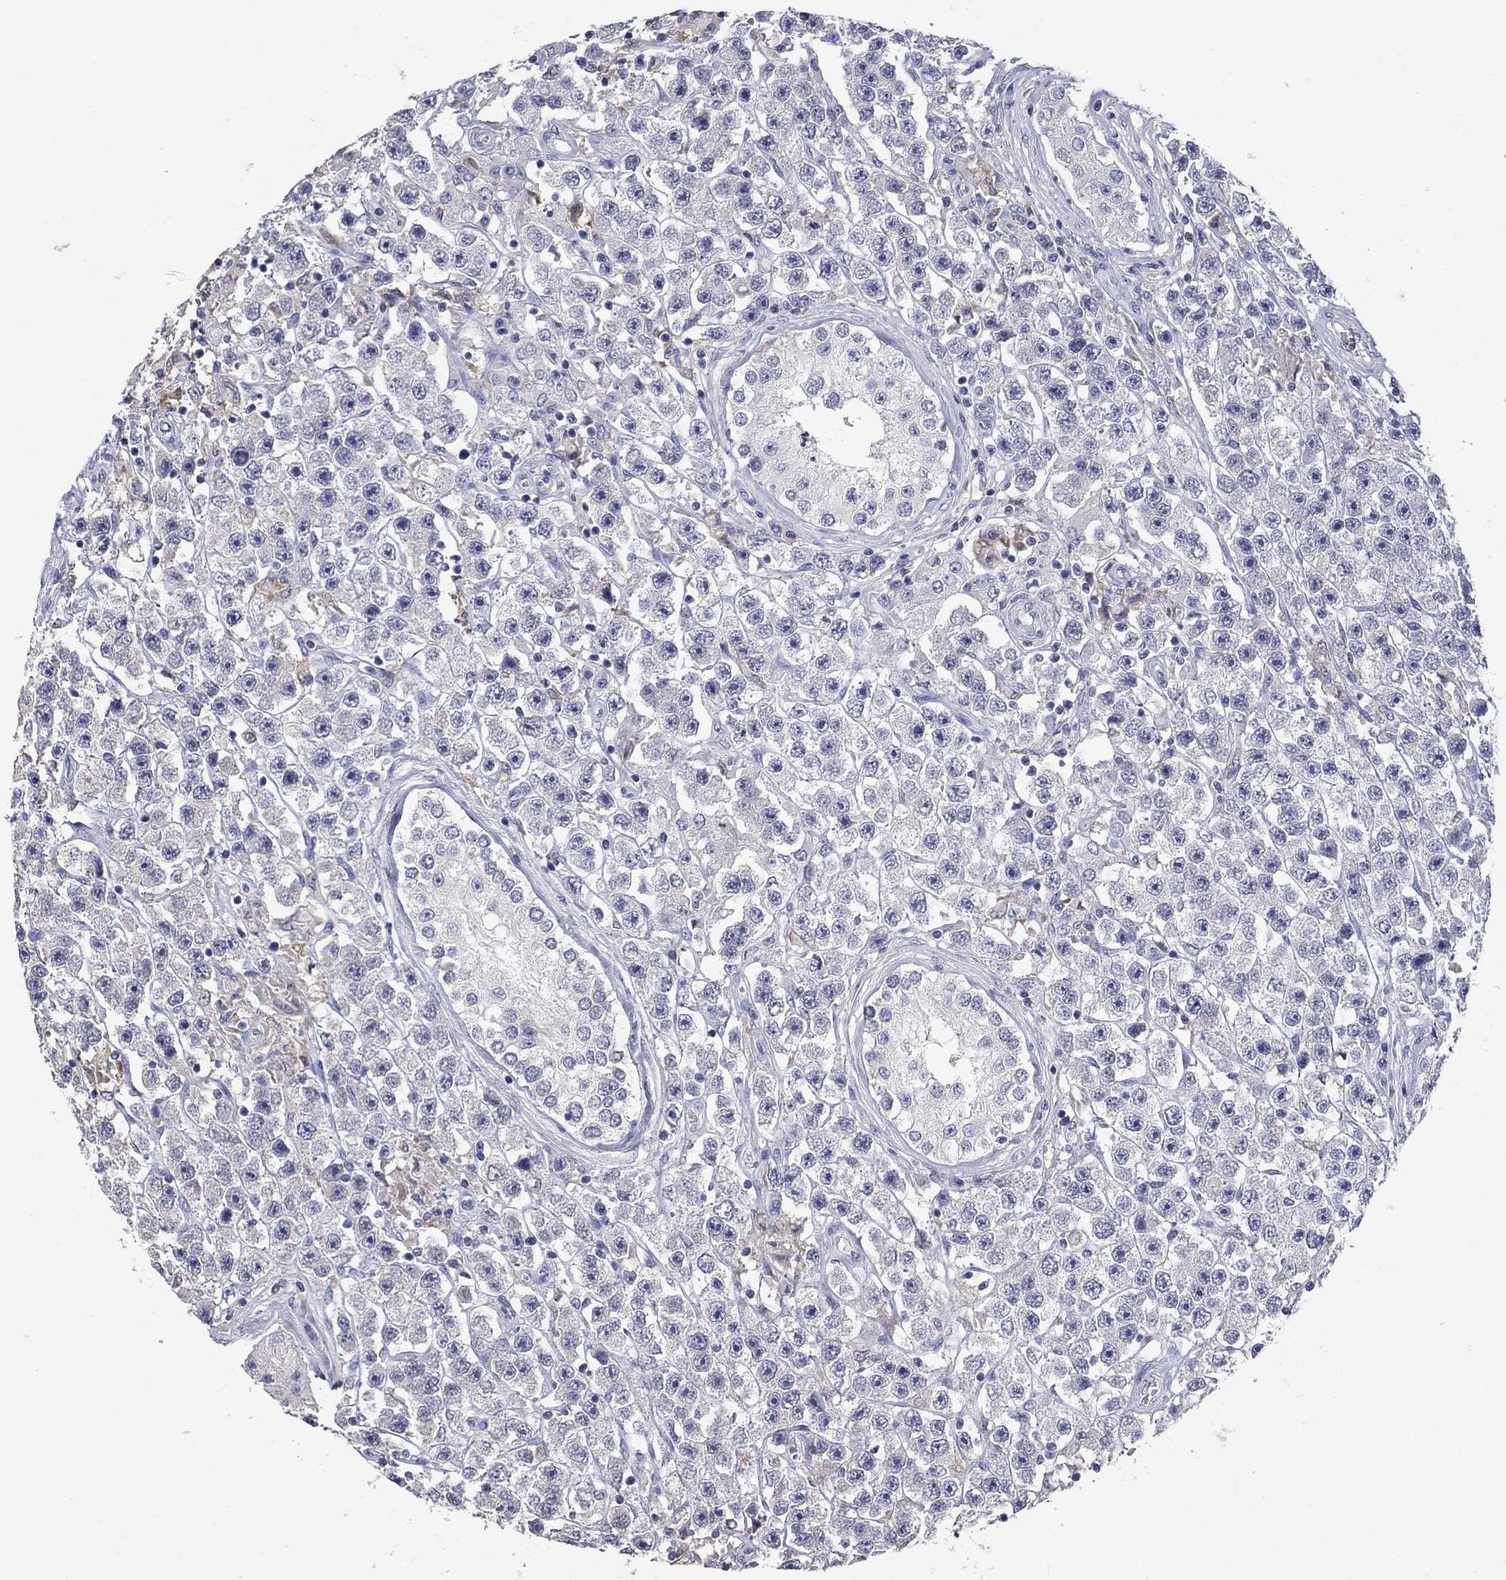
{"staining": {"intensity": "negative", "quantity": "none", "location": "none"}, "tissue": "testis cancer", "cell_type": "Tumor cells", "image_type": "cancer", "snomed": [{"axis": "morphology", "description": "Seminoma, NOS"}, {"axis": "topography", "description": "Testis"}], "caption": "Protein analysis of testis cancer (seminoma) displays no significant expression in tumor cells. Brightfield microscopy of immunohistochemistry (IHC) stained with DAB (3,3'-diaminobenzidine) (brown) and hematoxylin (blue), captured at high magnification.", "gene": "PLEK", "patient": {"sex": "male", "age": 45}}